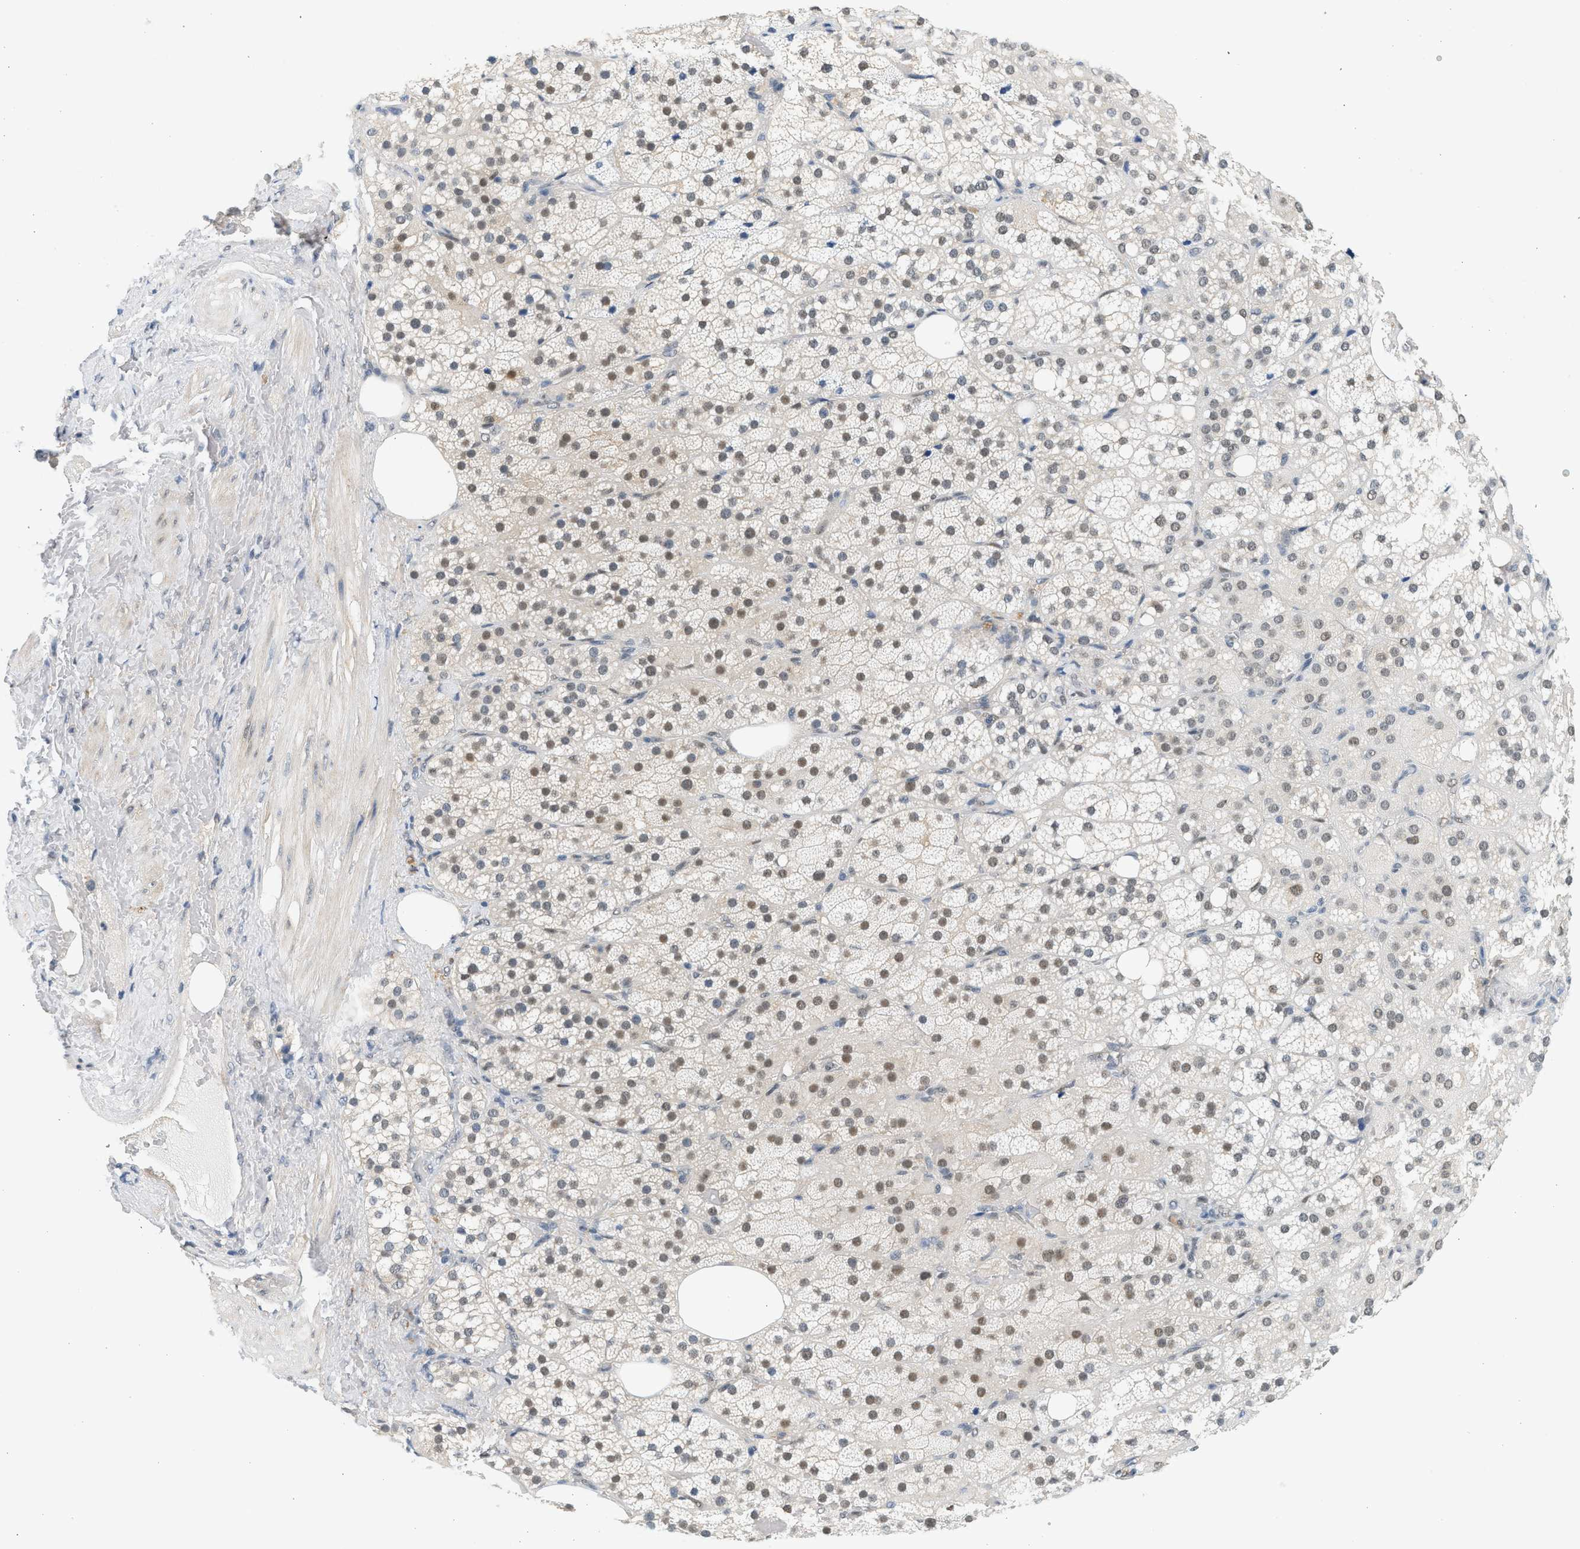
{"staining": {"intensity": "moderate", "quantity": ">75%", "location": "nuclear"}, "tissue": "adrenal gland", "cell_type": "Glandular cells", "image_type": "normal", "snomed": [{"axis": "morphology", "description": "Normal tissue, NOS"}, {"axis": "topography", "description": "Adrenal gland"}], "caption": "Adrenal gland stained with a brown dye reveals moderate nuclear positive expression in approximately >75% of glandular cells.", "gene": "HIPK1", "patient": {"sex": "female", "age": 59}}